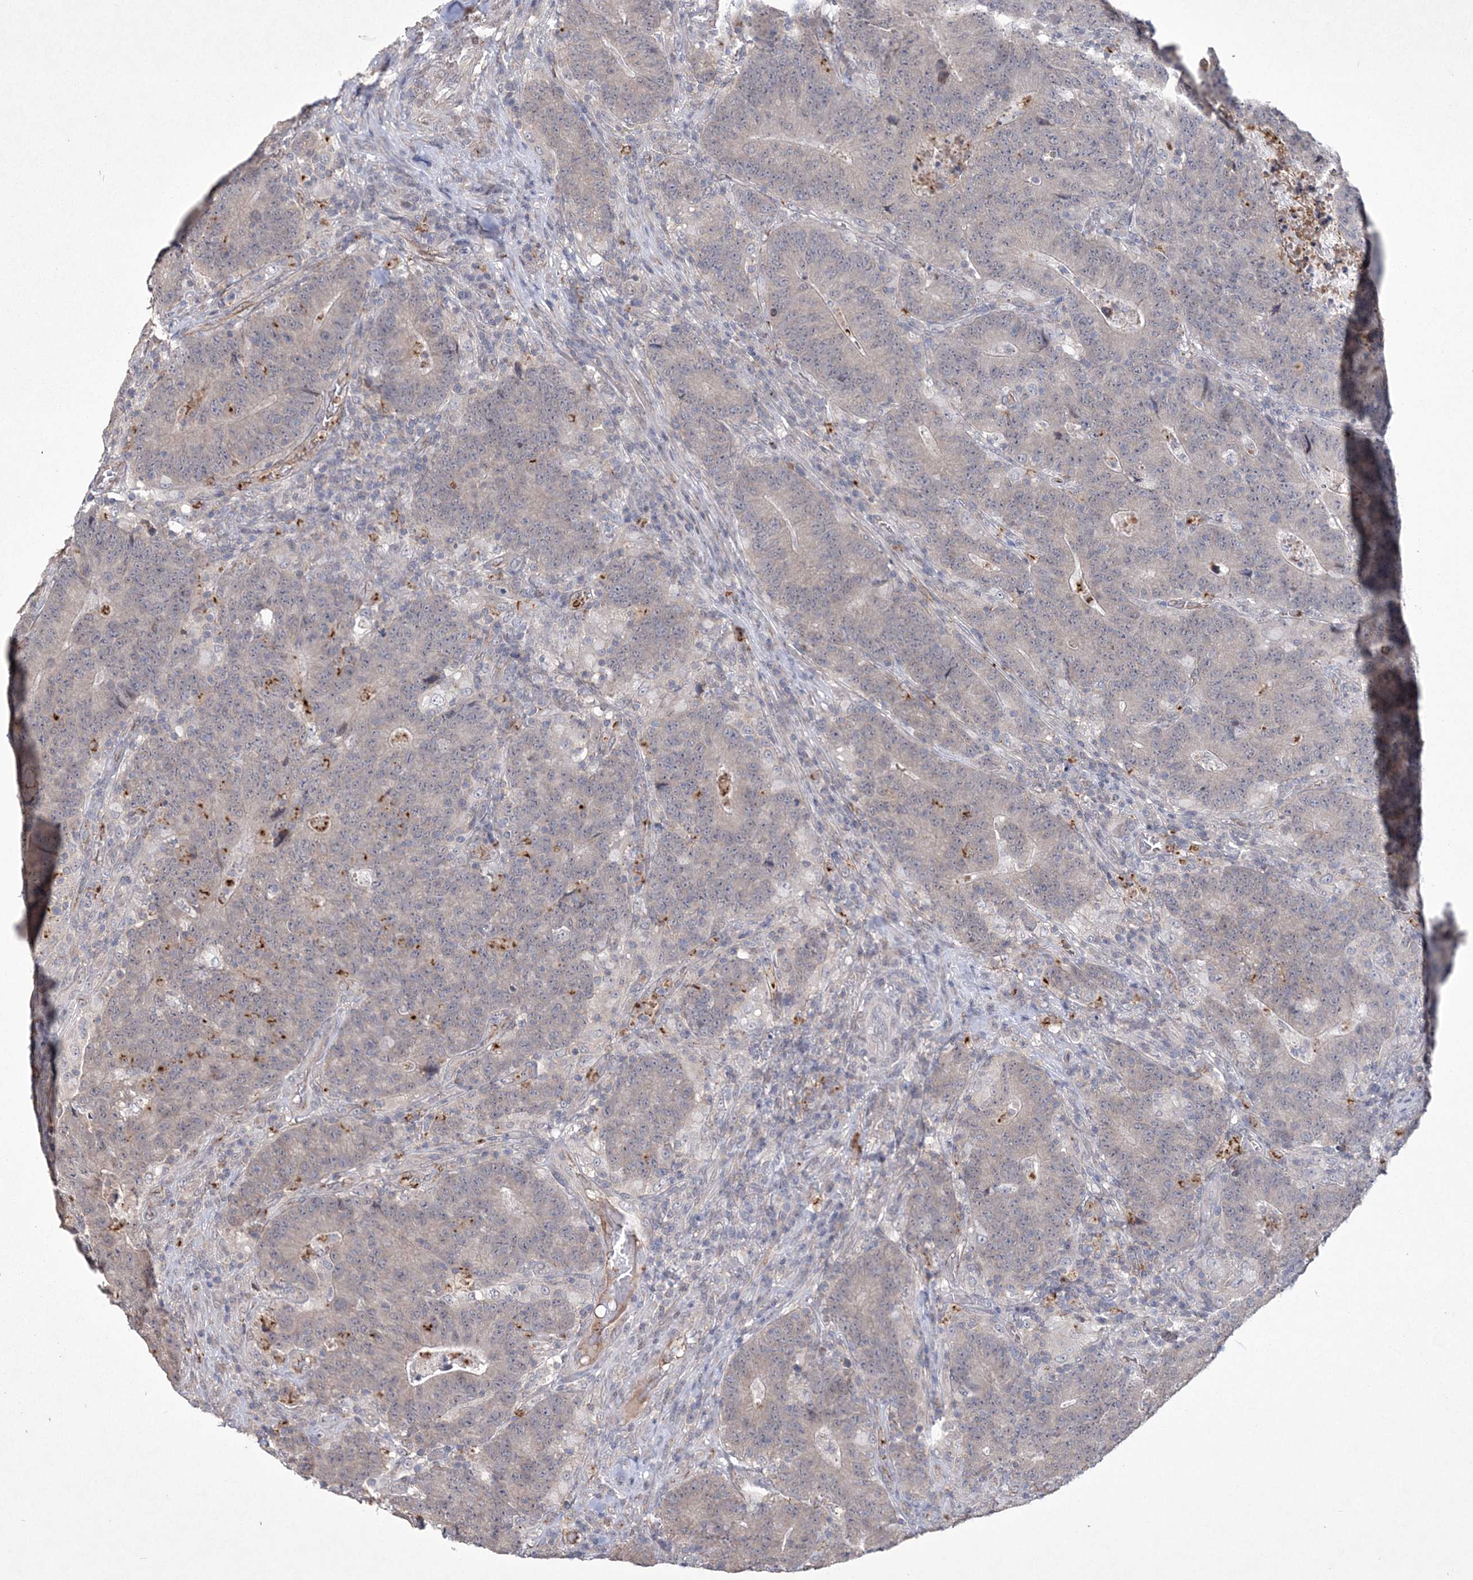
{"staining": {"intensity": "negative", "quantity": "none", "location": "none"}, "tissue": "colorectal cancer", "cell_type": "Tumor cells", "image_type": "cancer", "snomed": [{"axis": "morphology", "description": "Normal tissue, NOS"}, {"axis": "morphology", "description": "Adenocarcinoma, NOS"}, {"axis": "topography", "description": "Colon"}], "caption": "This micrograph is of colorectal cancer (adenocarcinoma) stained with immunohistochemistry (IHC) to label a protein in brown with the nuclei are counter-stained blue. There is no positivity in tumor cells. (Immunohistochemistry (ihc), brightfield microscopy, high magnification).", "gene": "DPCD", "patient": {"sex": "female", "age": 75}}